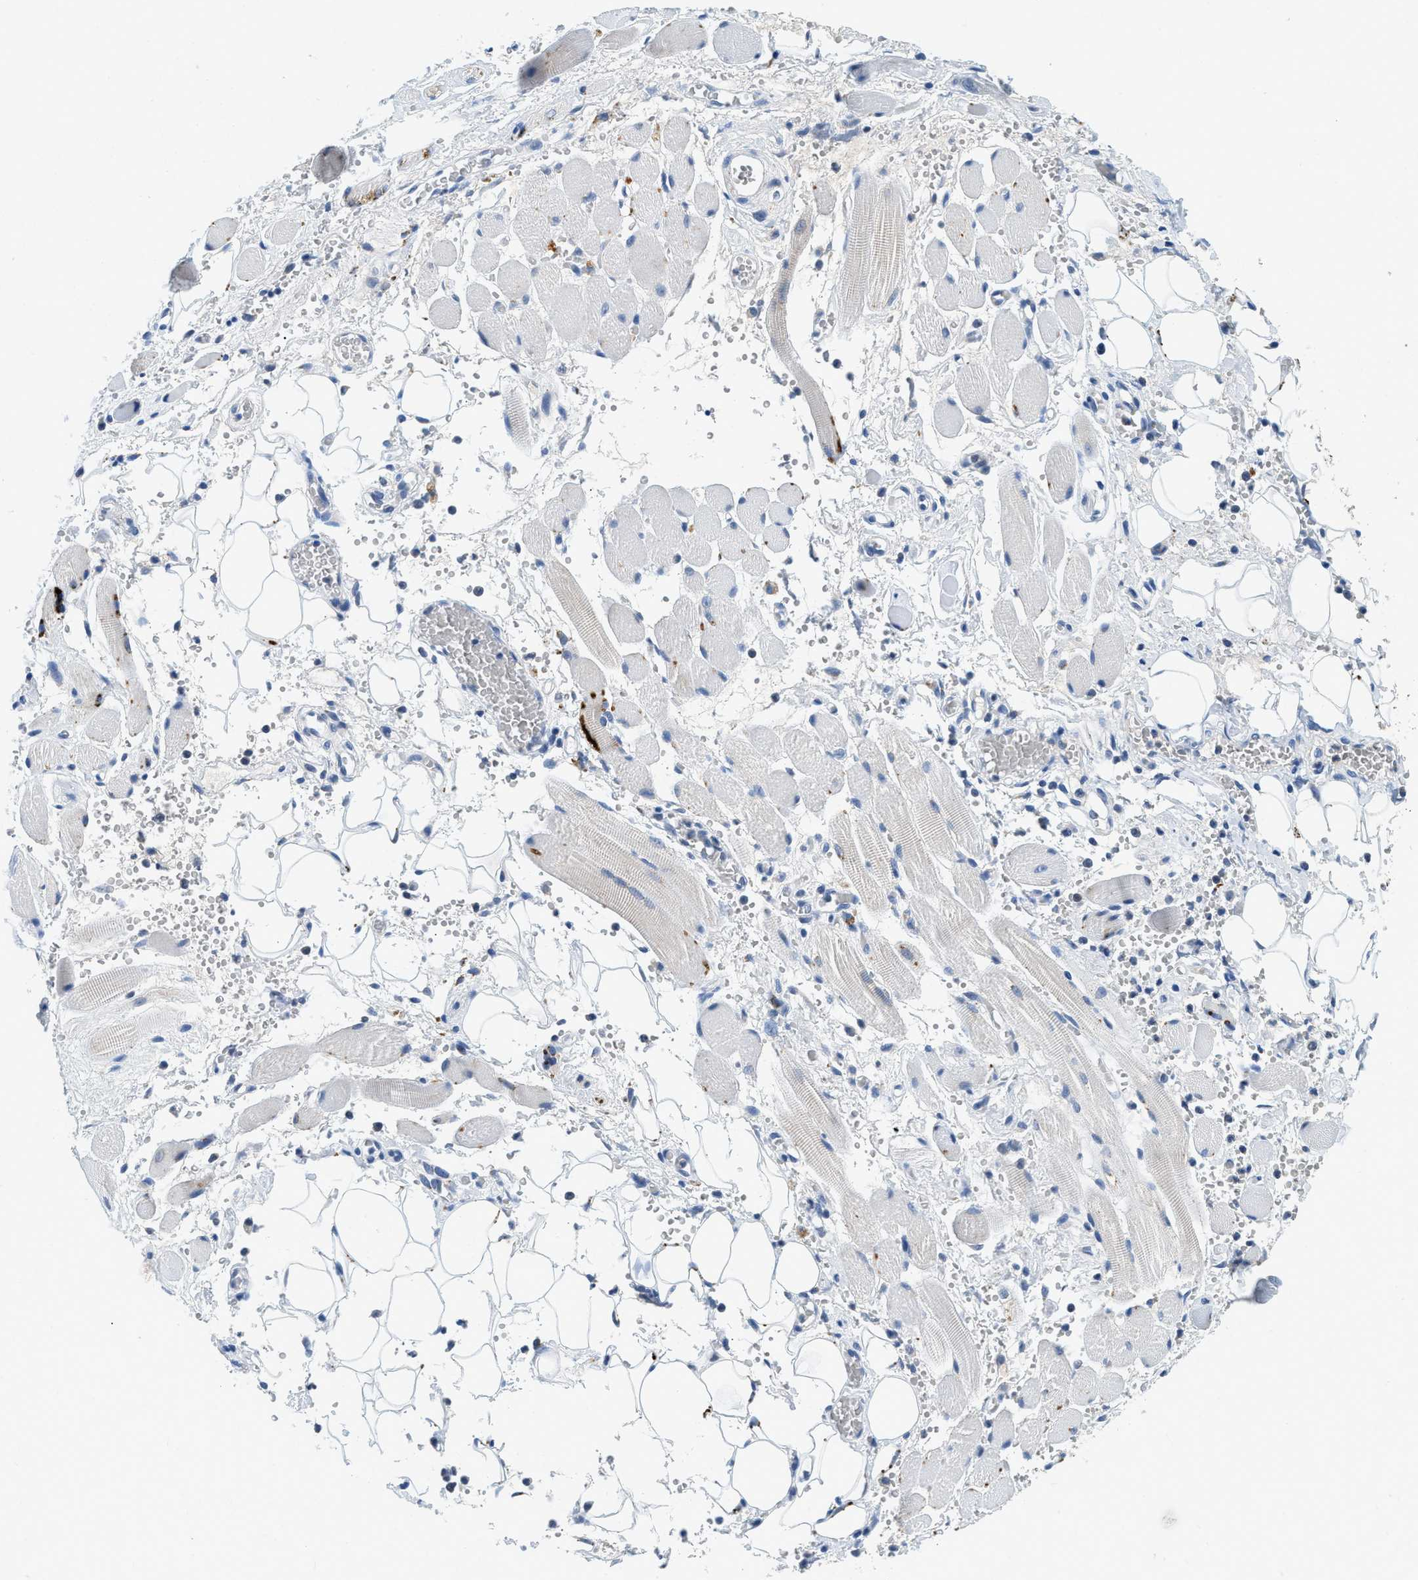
{"staining": {"intensity": "negative", "quantity": "none", "location": "none"}, "tissue": "adipose tissue", "cell_type": "Adipocytes", "image_type": "normal", "snomed": [{"axis": "morphology", "description": "Squamous cell carcinoma, NOS"}, {"axis": "topography", "description": "Oral tissue"}, {"axis": "topography", "description": "Head-Neck"}], "caption": "Immunohistochemistry (IHC) image of unremarkable adipose tissue stained for a protein (brown), which exhibits no expression in adipocytes.", "gene": "TSPAN3", "patient": {"sex": "female", "age": 50}}